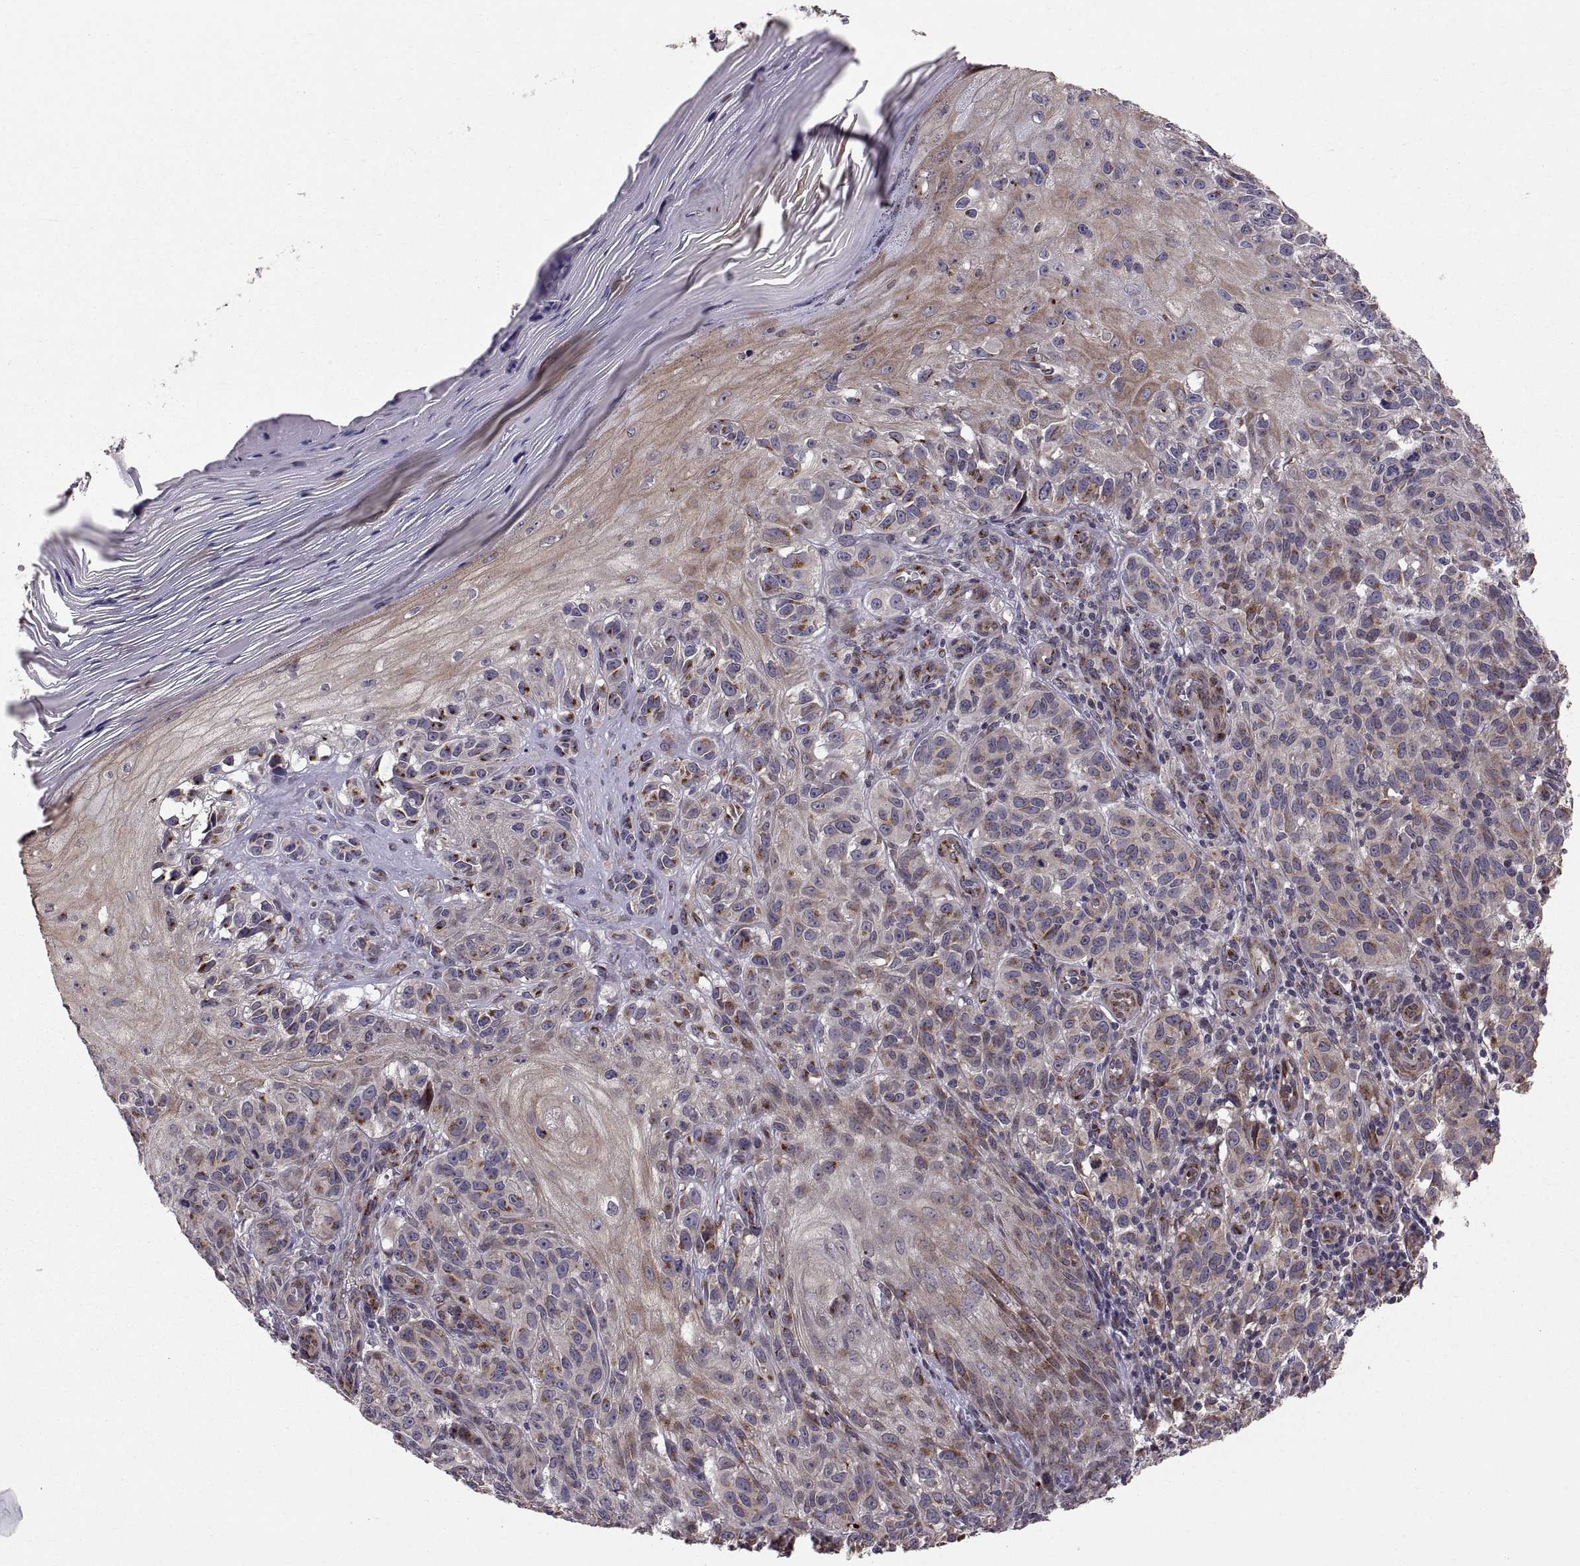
{"staining": {"intensity": "moderate", "quantity": "25%-75%", "location": "cytoplasmic/membranous"}, "tissue": "melanoma", "cell_type": "Tumor cells", "image_type": "cancer", "snomed": [{"axis": "morphology", "description": "Malignant melanoma, NOS"}, {"axis": "topography", "description": "Skin"}], "caption": "Melanoma was stained to show a protein in brown. There is medium levels of moderate cytoplasmic/membranous staining in about 25%-75% of tumor cells. (DAB IHC, brown staining for protein, blue staining for nuclei).", "gene": "TESC", "patient": {"sex": "female", "age": 53}}